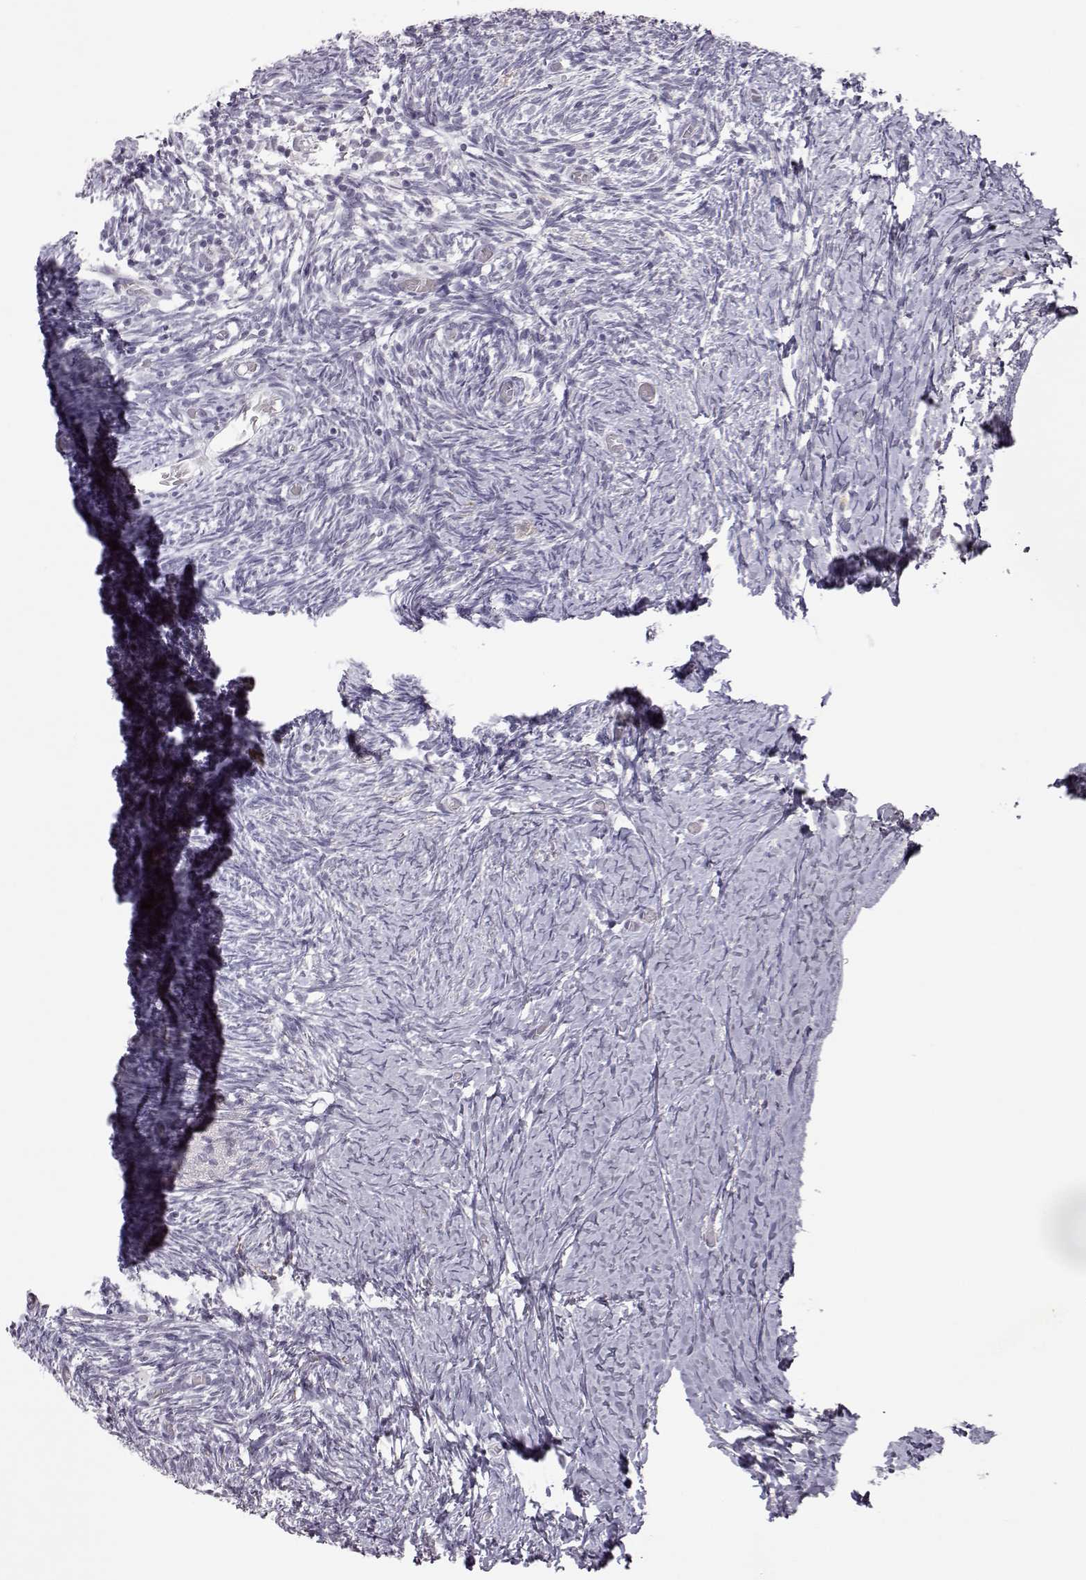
{"staining": {"intensity": "negative", "quantity": "none", "location": "none"}, "tissue": "ovary", "cell_type": "Follicle cells", "image_type": "normal", "snomed": [{"axis": "morphology", "description": "Normal tissue, NOS"}, {"axis": "topography", "description": "Ovary"}], "caption": "Follicle cells show no significant protein staining in unremarkable ovary. Nuclei are stained in blue.", "gene": "VGF", "patient": {"sex": "female", "age": 39}}